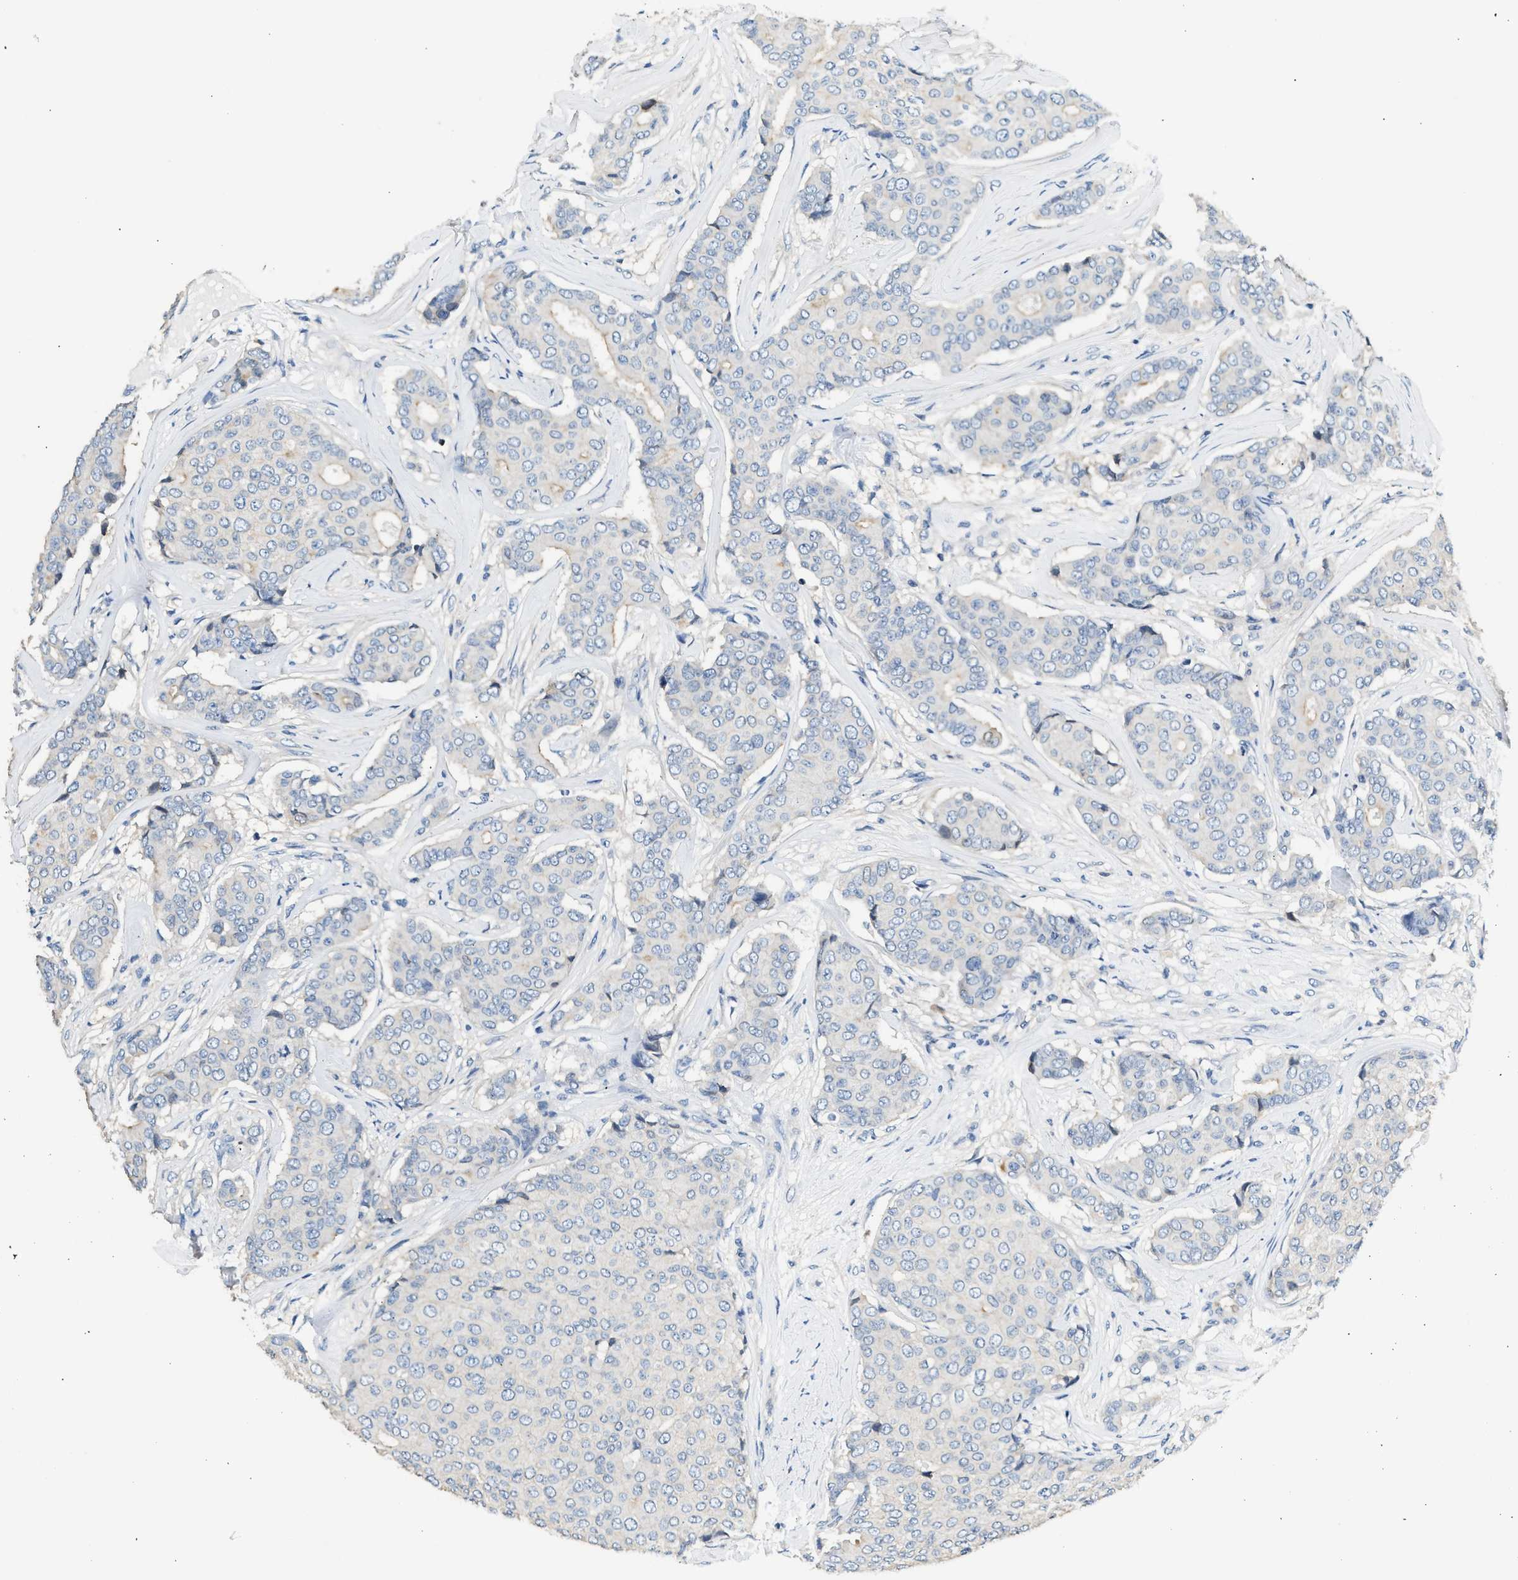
{"staining": {"intensity": "negative", "quantity": "none", "location": "none"}, "tissue": "breast cancer", "cell_type": "Tumor cells", "image_type": "cancer", "snomed": [{"axis": "morphology", "description": "Duct carcinoma"}, {"axis": "topography", "description": "Breast"}], "caption": "This is a histopathology image of immunohistochemistry staining of invasive ductal carcinoma (breast), which shows no expression in tumor cells.", "gene": "ANXA3", "patient": {"sex": "female", "age": 75}}